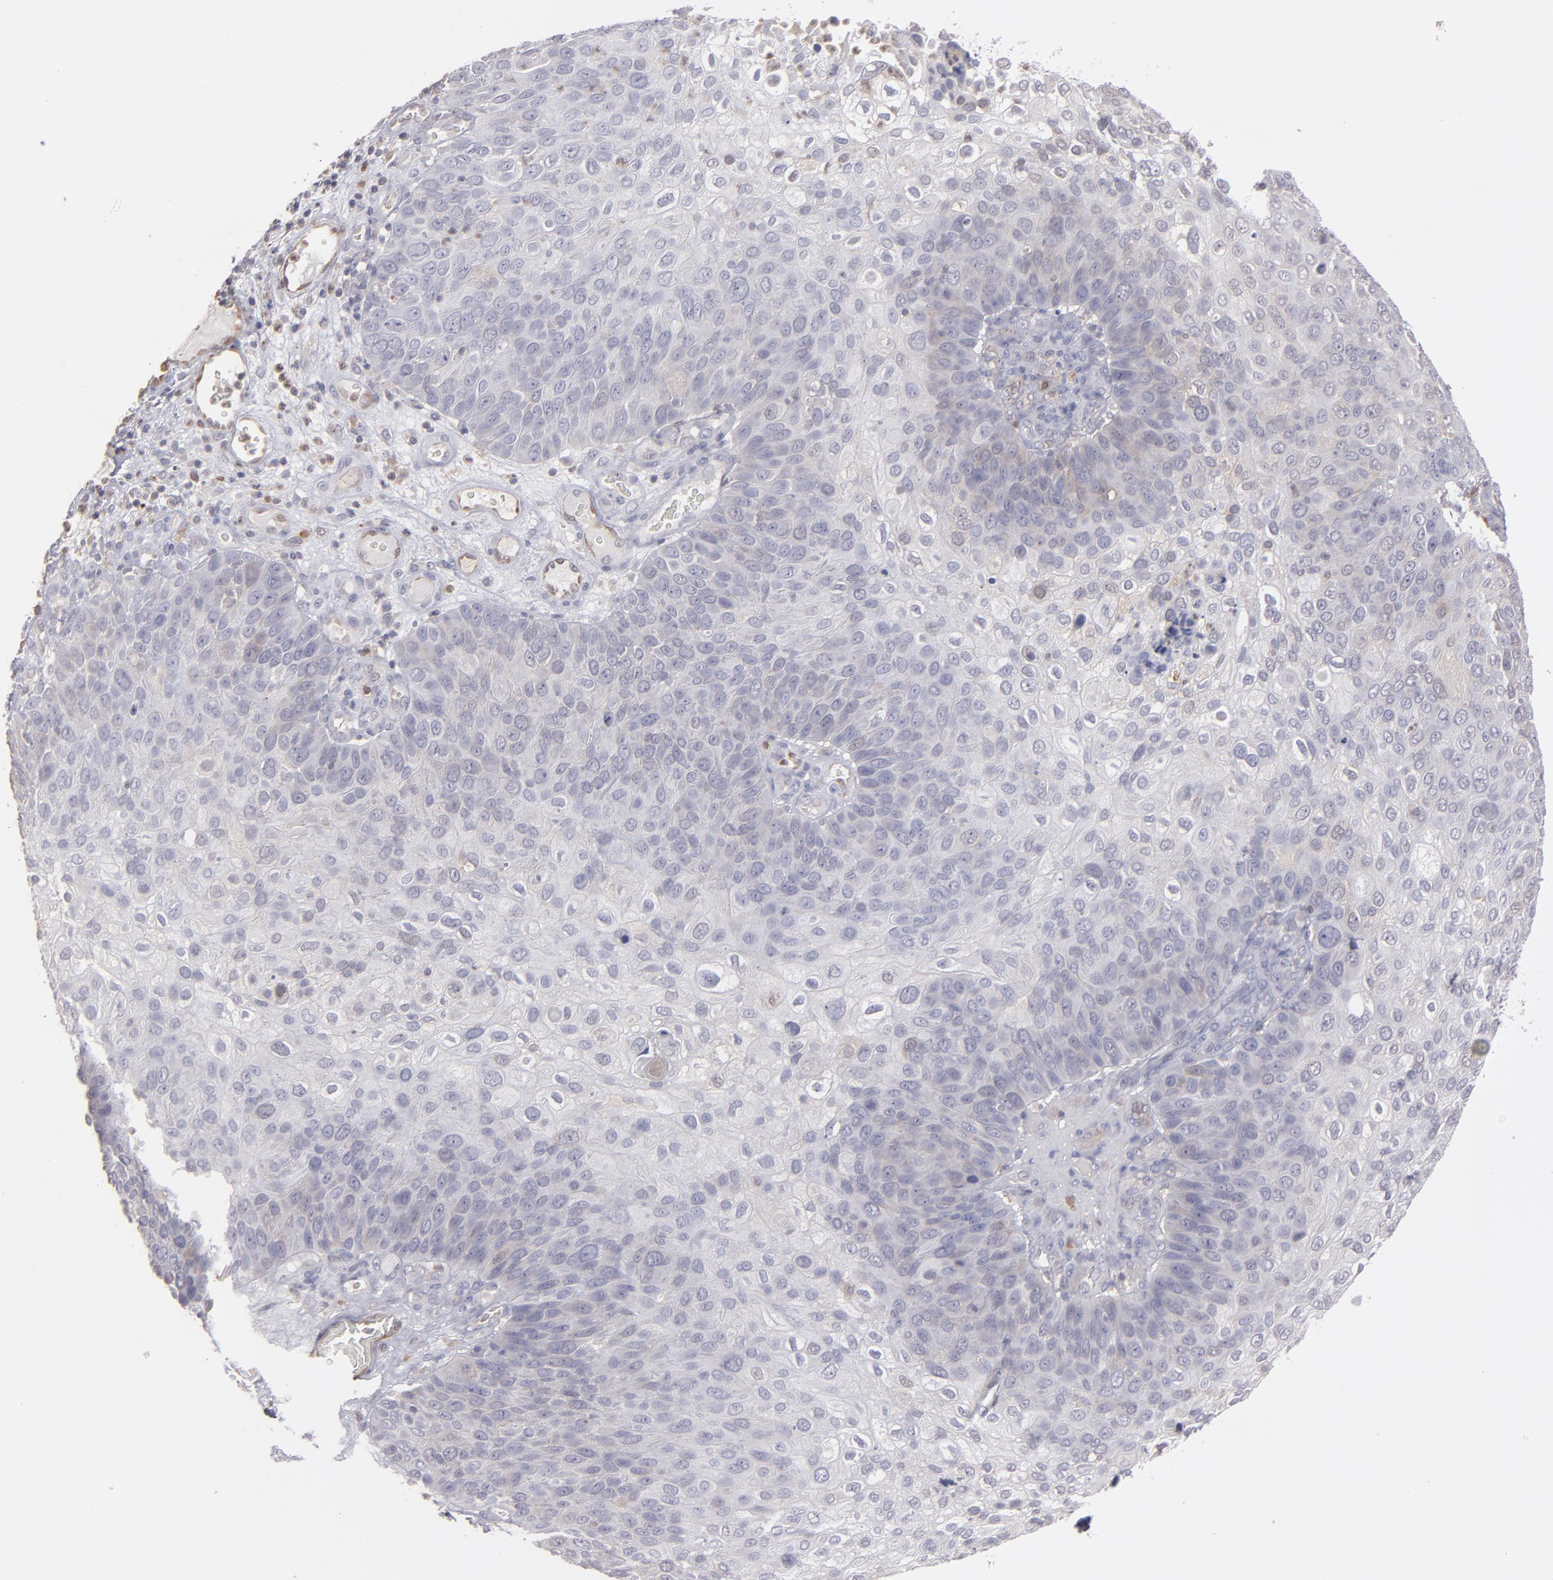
{"staining": {"intensity": "weak", "quantity": "25%-75%", "location": "cytoplasmic/membranous"}, "tissue": "skin cancer", "cell_type": "Tumor cells", "image_type": "cancer", "snomed": [{"axis": "morphology", "description": "Squamous cell carcinoma, NOS"}, {"axis": "topography", "description": "Skin"}], "caption": "Immunohistochemical staining of human skin cancer displays weak cytoplasmic/membranous protein positivity in approximately 25%-75% of tumor cells. (DAB = brown stain, brightfield microscopy at high magnification).", "gene": "SEMA3G", "patient": {"sex": "male", "age": 87}}